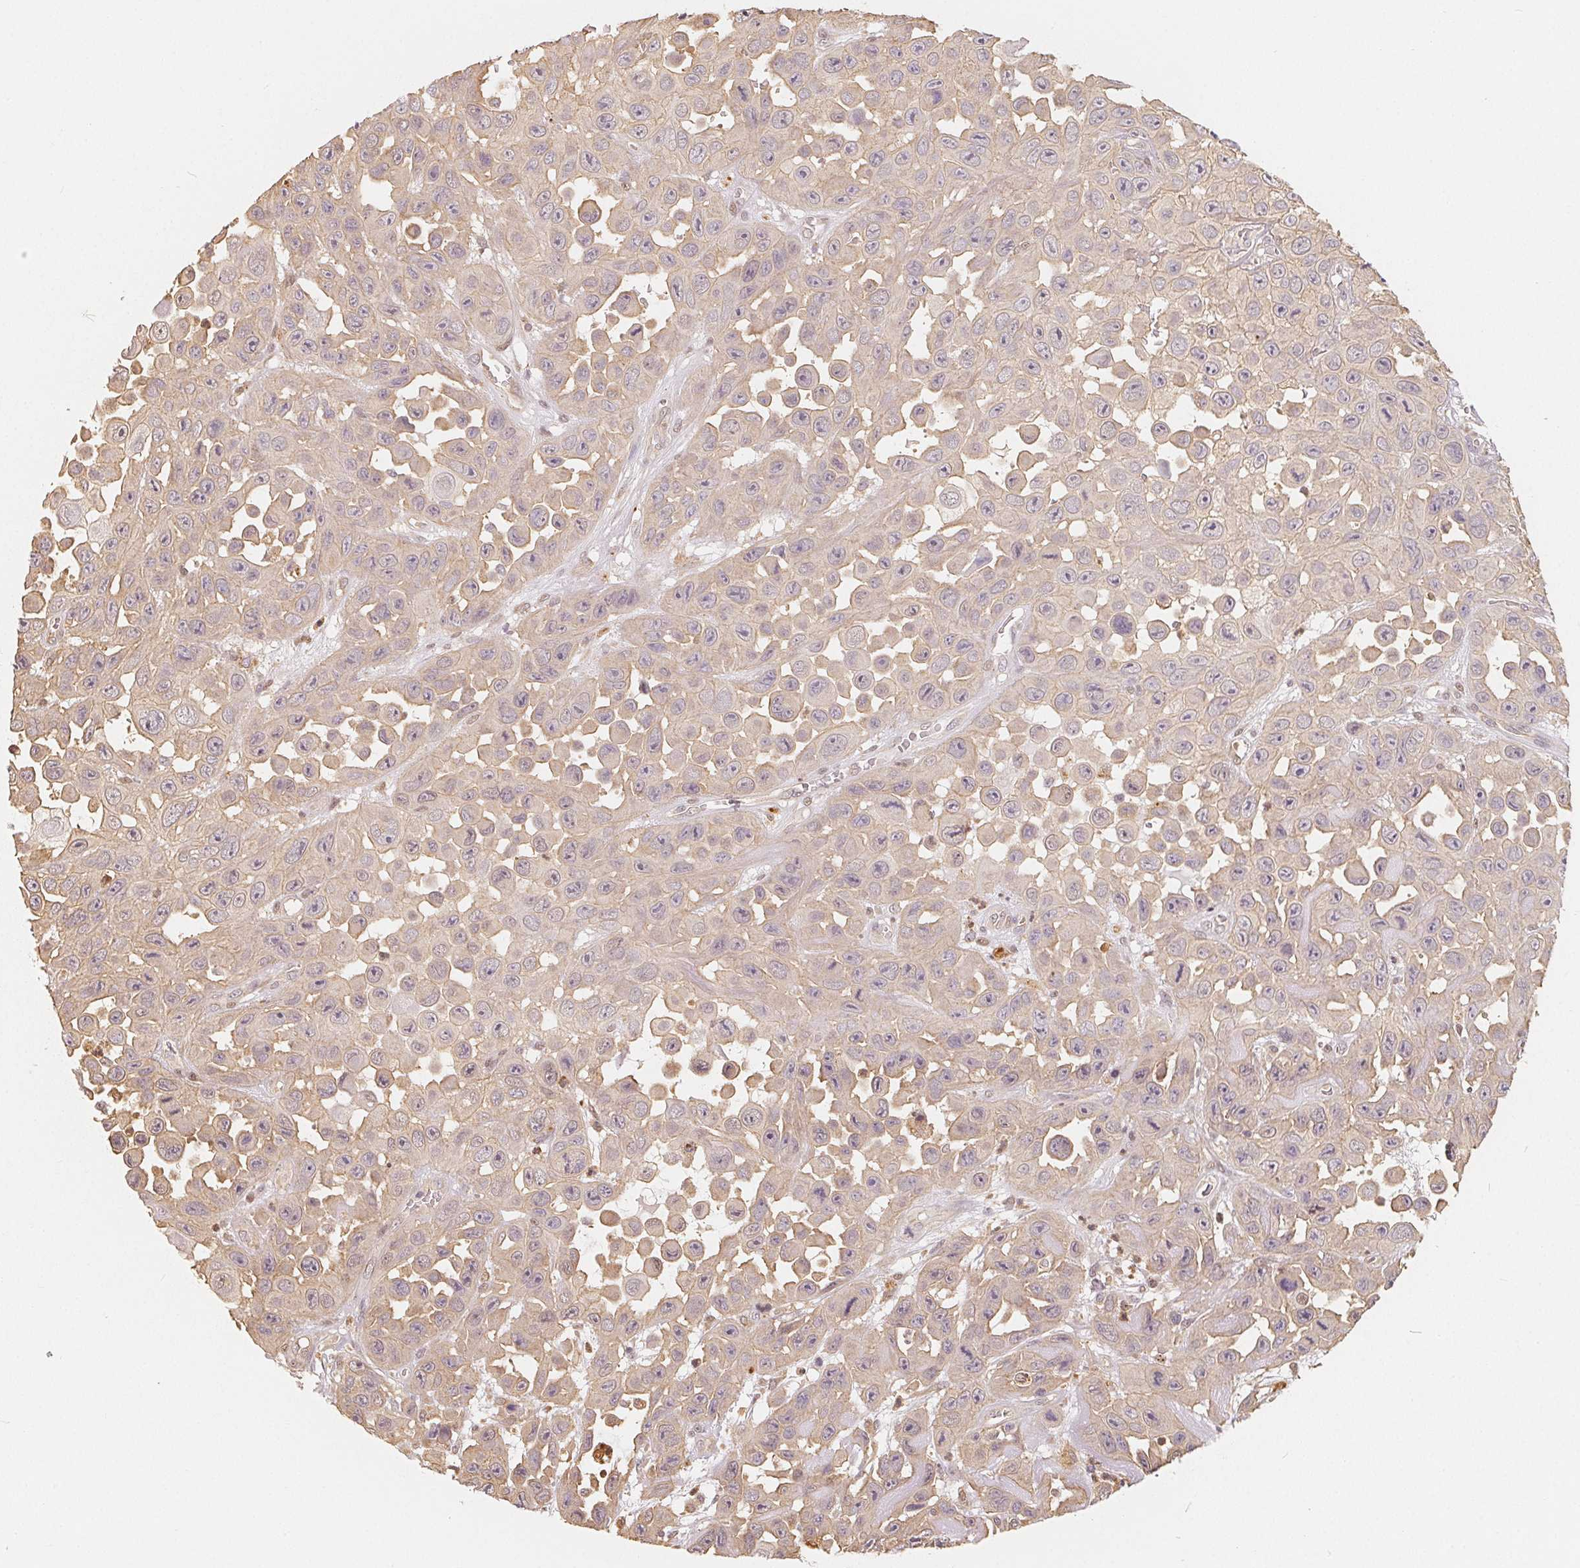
{"staining": {"intensity": "weak", "quantity": "<25%", "location": "cytoplasmic/membranous"}, "tissue": "skin cancer", "cell_type": "Tumor cells", "image_type": "cancer", "snomed": [{"axis": "morphology", "description": "Squamous cell carcinoma, NOS"}, {"axis": "topography", "description": "Skin"}], "caption": "This is a image of immunohistochemistry staining of skin cancer, which shows no staining in tumor cells.", "gene": "GUSB", "patient": {"sex": "male", "age": 81}}